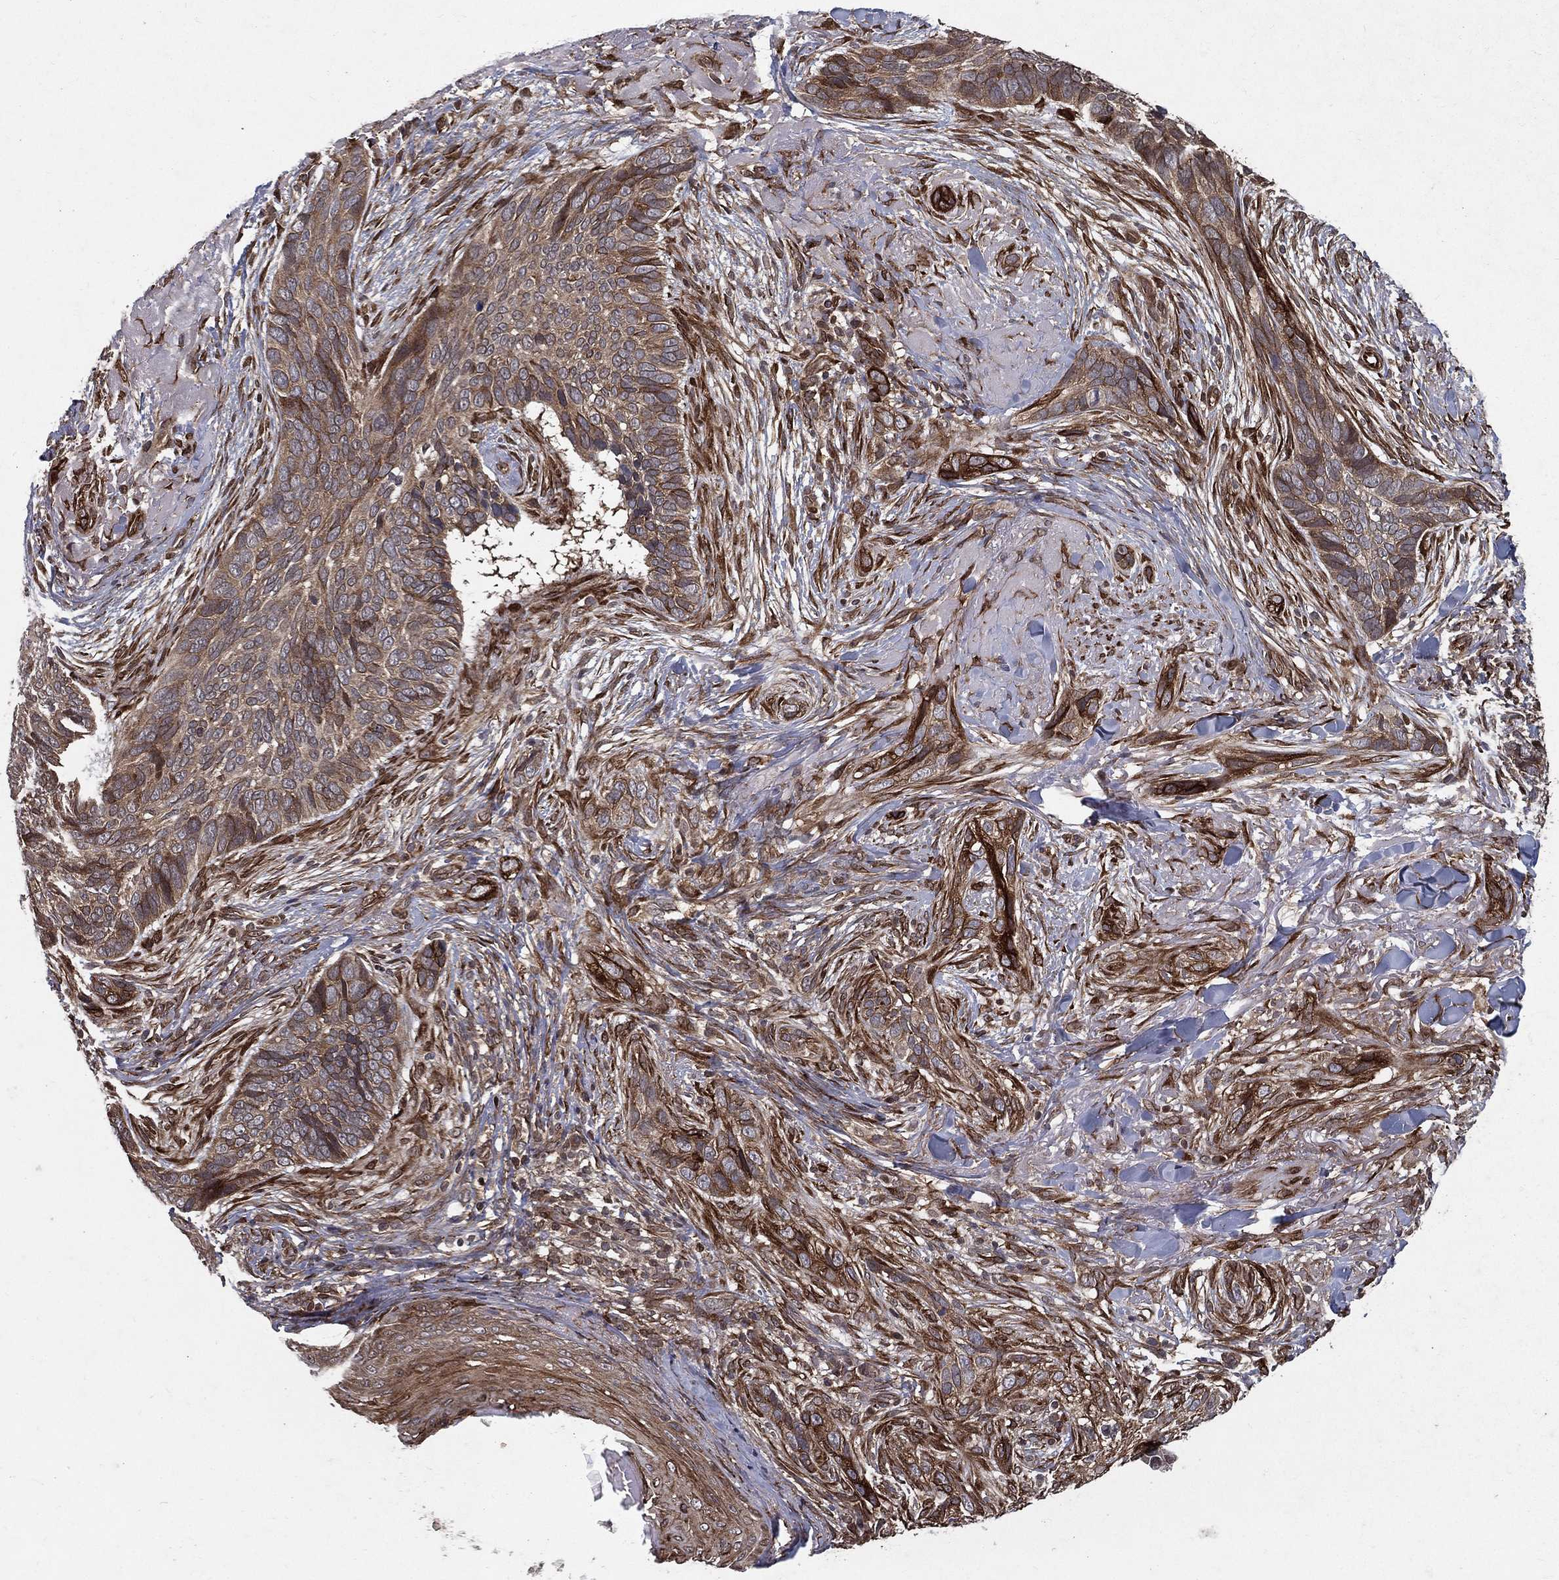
{"staining": {"intensity": "moderate", "quantity": "<25%", "location": "cytoplasmic/membranous"}, "tissue": "skin cancer", "cell_type": "Tumor cells", "image_type": "cancer", "snomed": [{"axis": "morphology", "description": "Basal cell carcinoma"}, {"axis": "topography", "description": "Skin"}], "caption": "DAB (3,3'-diaminobenzidine) immunohistochemical staining of human basal cell carcinoma (skin) reveals moderate cytoplasmic/membranous protein expression in approximately <25% of tumor cells.", "gene": "CERS2", "patient": {"sex": "male", "age": 91}}